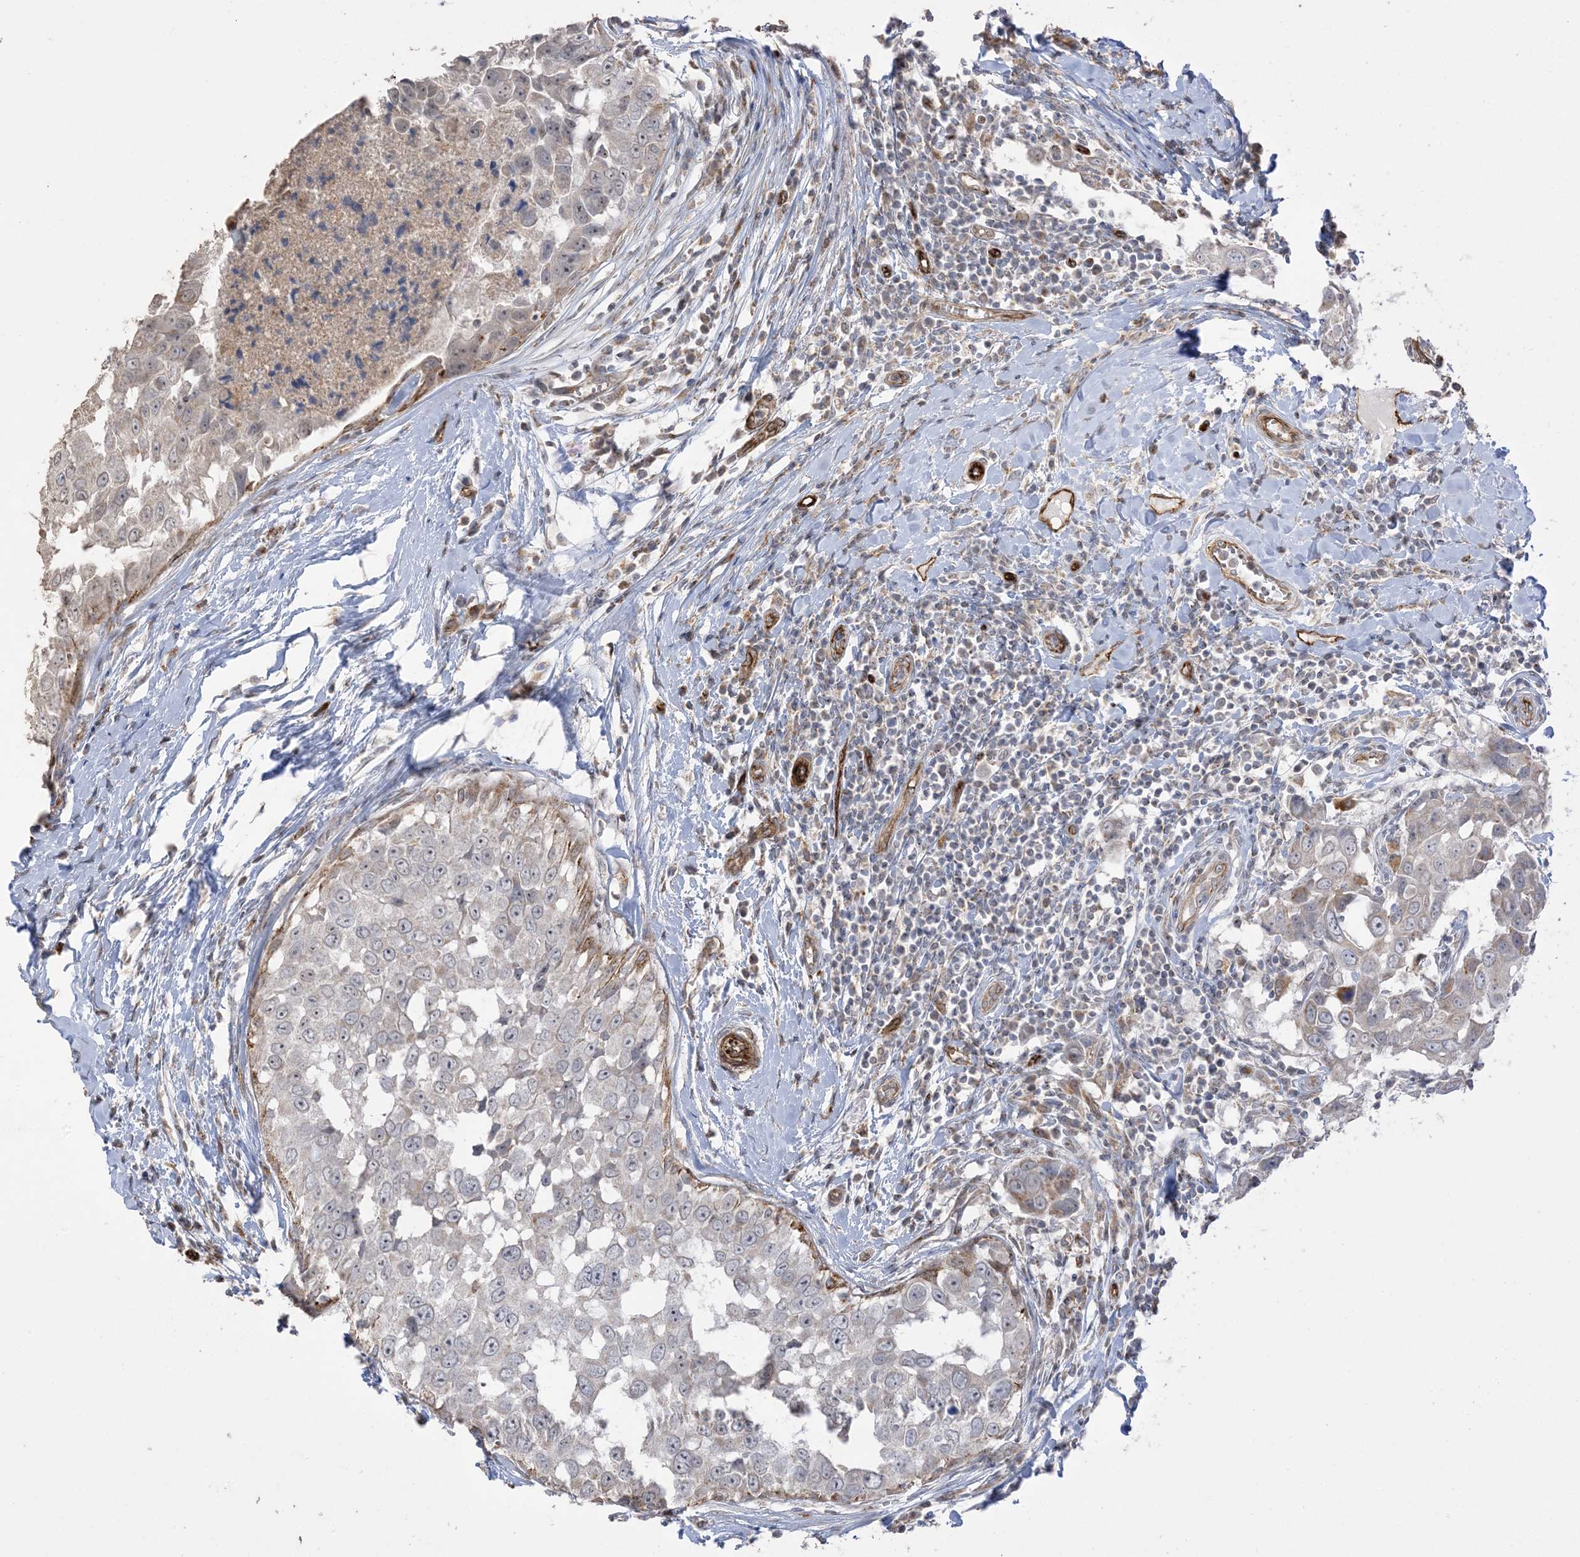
{"staining": {"intensity": "weak", "quantity": "<25%", "location": "cytoplasmic/membranous"}, "tissue": "breast cancer", "cell_type": "Tumor cells", "image_type": "cancer", "snomed": [{"axis": "morphology", "description": "Duct carcinoma"}, {"axis": "topography", "description": "Breast"}], "caption": "There is no significant expression in tumor cells of invasive ductal carcinoma (breast).", "gene": "AGA", "patient": {"sex": "female", "age": 27}}